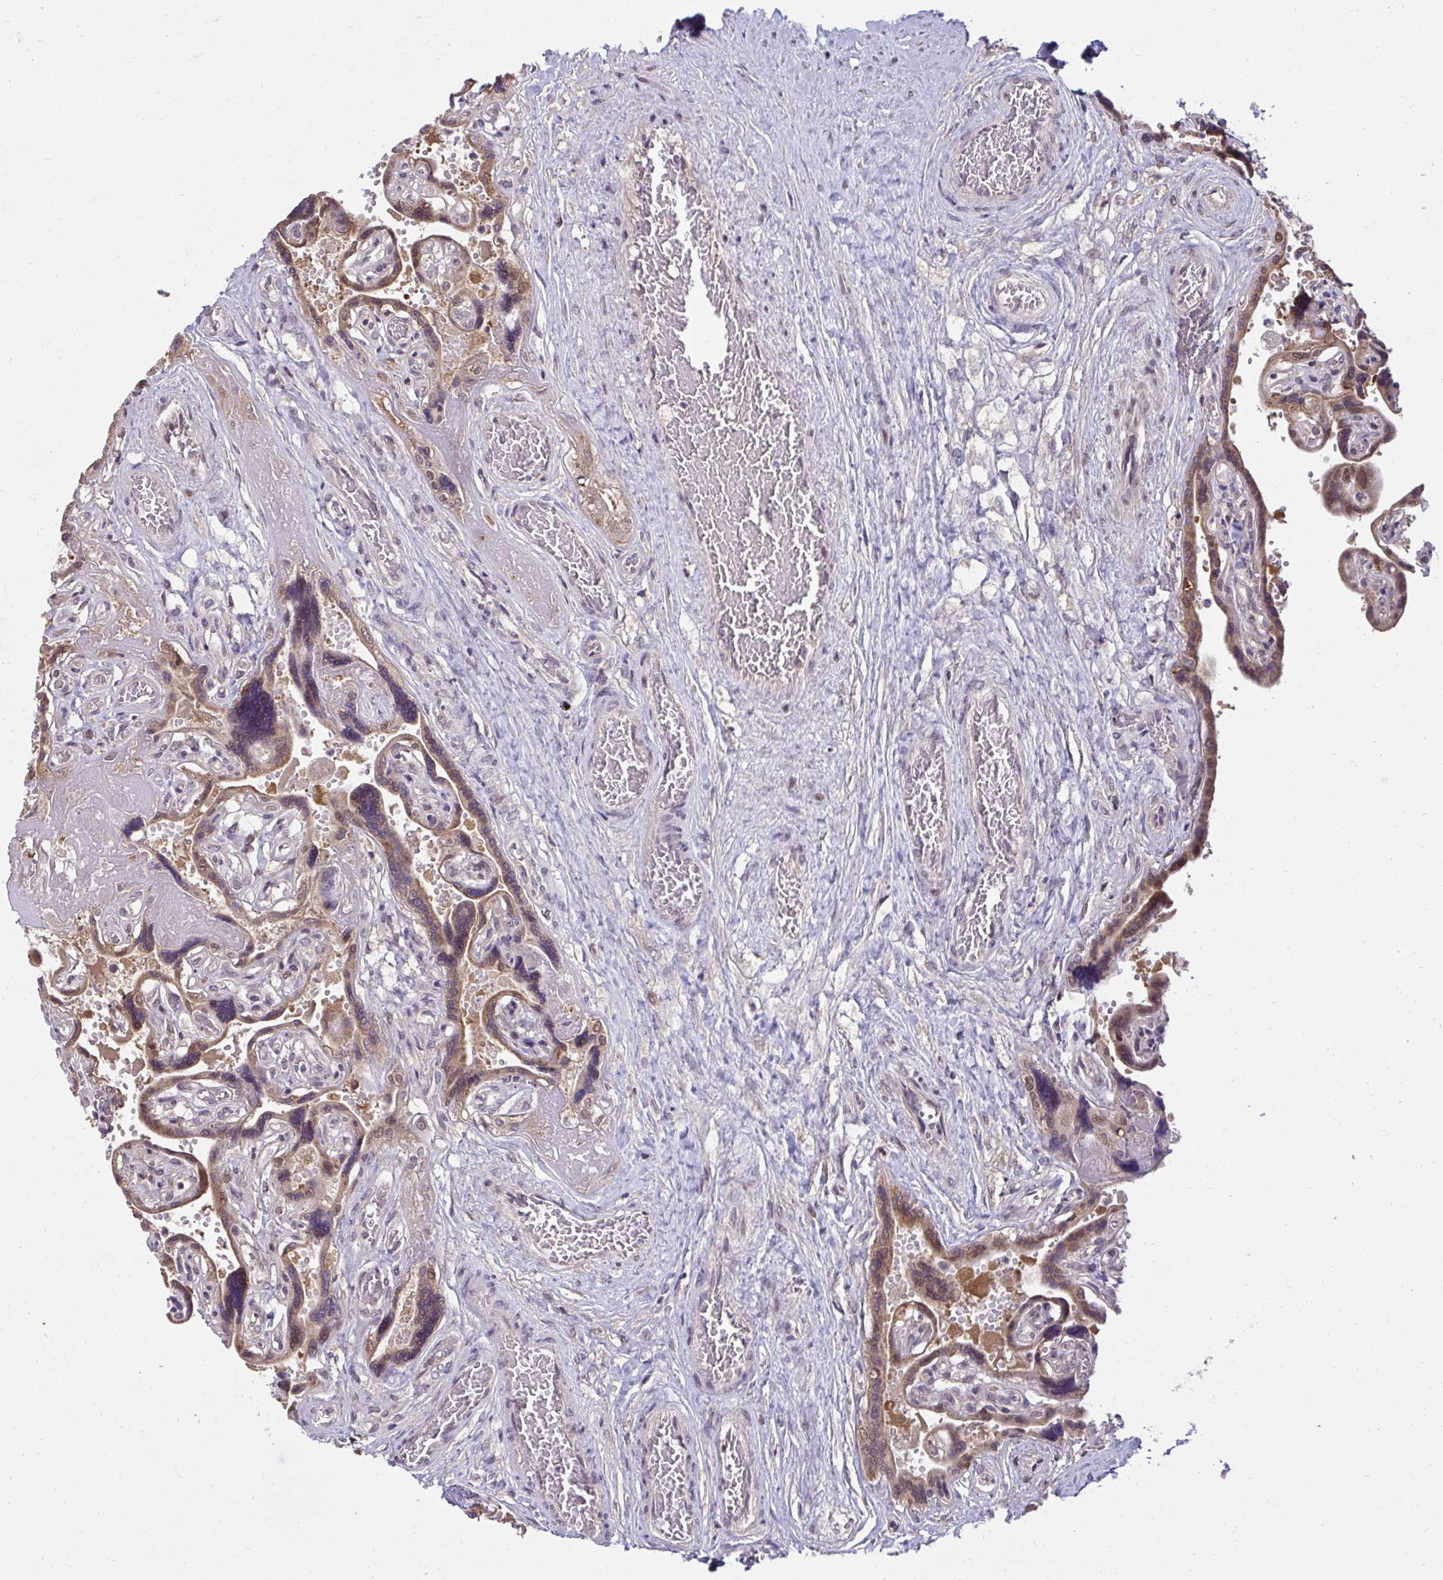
{"staining": {"intensity": "weak", "quantity": "<25%", "location": "cytoplasmic/membranous,nuclear"}, "tissue": "placenta", "cell_type": "Decidual cells", "image_type": "normal", "snomed": [{"axis": "morphology", "description": "Normal tissue, NOS"}, {"axis": "topography", "description": "Placenta"}], "caption": "Immunohistochemistry (IHC) micrograph of unremarkable placenta stained for a protein (brown), which displays no staining in decidual cells. Brightfield microscopy of immunohistochemistry stained with DAB (brown) and hematoxylin (blue), captured at high magnification.", "gene": "RDH14", "patient": {"sex": "female", "age": 32}}